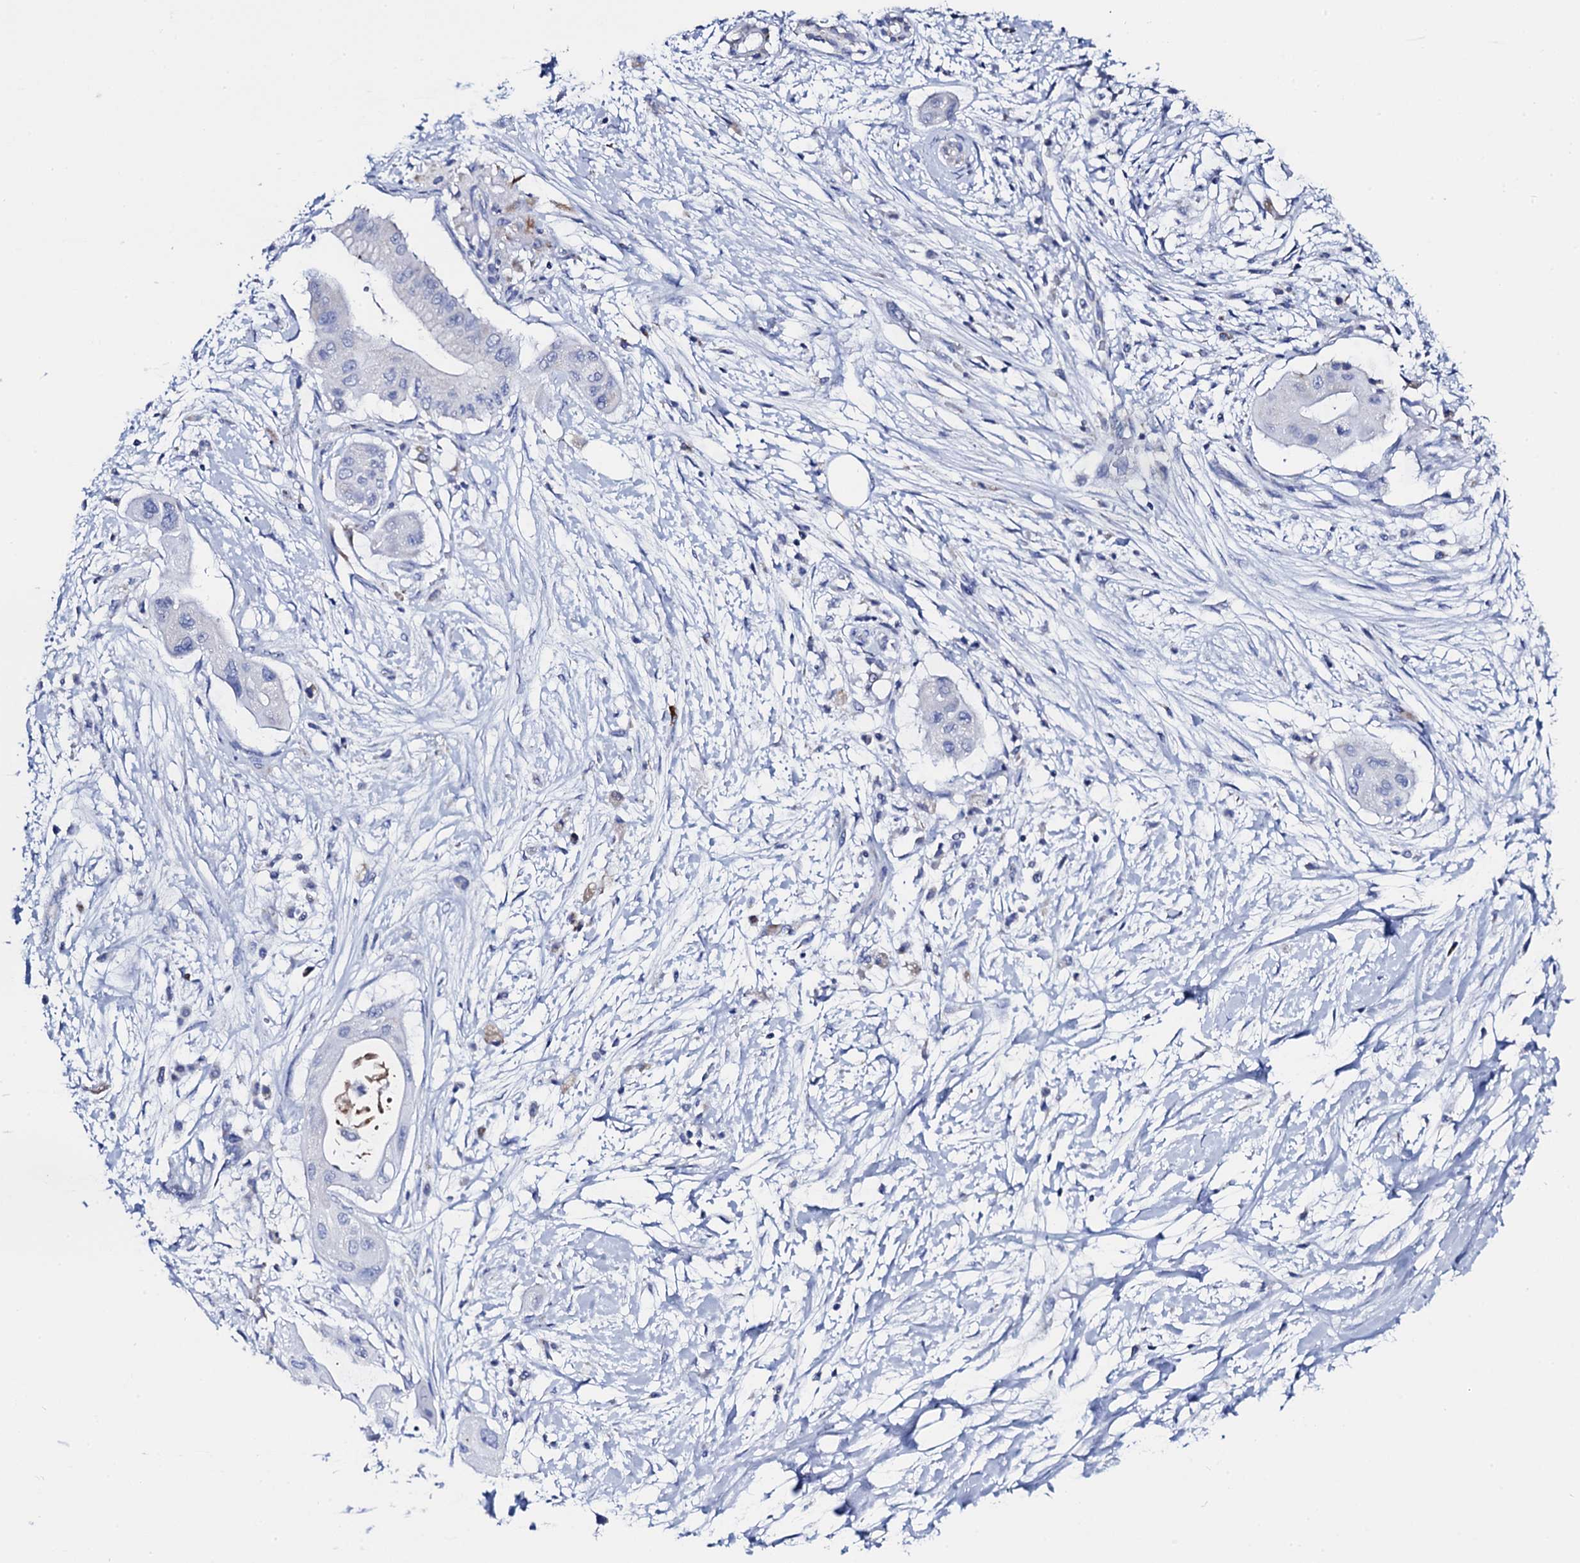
{"staining": {"intensity": "negative", "quantity": "none", "location": "none"}, "tissue": "pancreatic cancer", "cell_type": "Tumor cells", "image_type": "cancer", "snomed": [{"axis": "morphology", "description": "Adenocarcinoma, NOS"}, {"axis": "topography", "description": "Pancreas"}], "caption": "DAB immunohistochemical staining of human adenocarcinoma (pancreatic) demonstrates no significant positivity in tumor cells.", "gene": "ACADSB", "patient": {"sex": "male", "age": 68}}